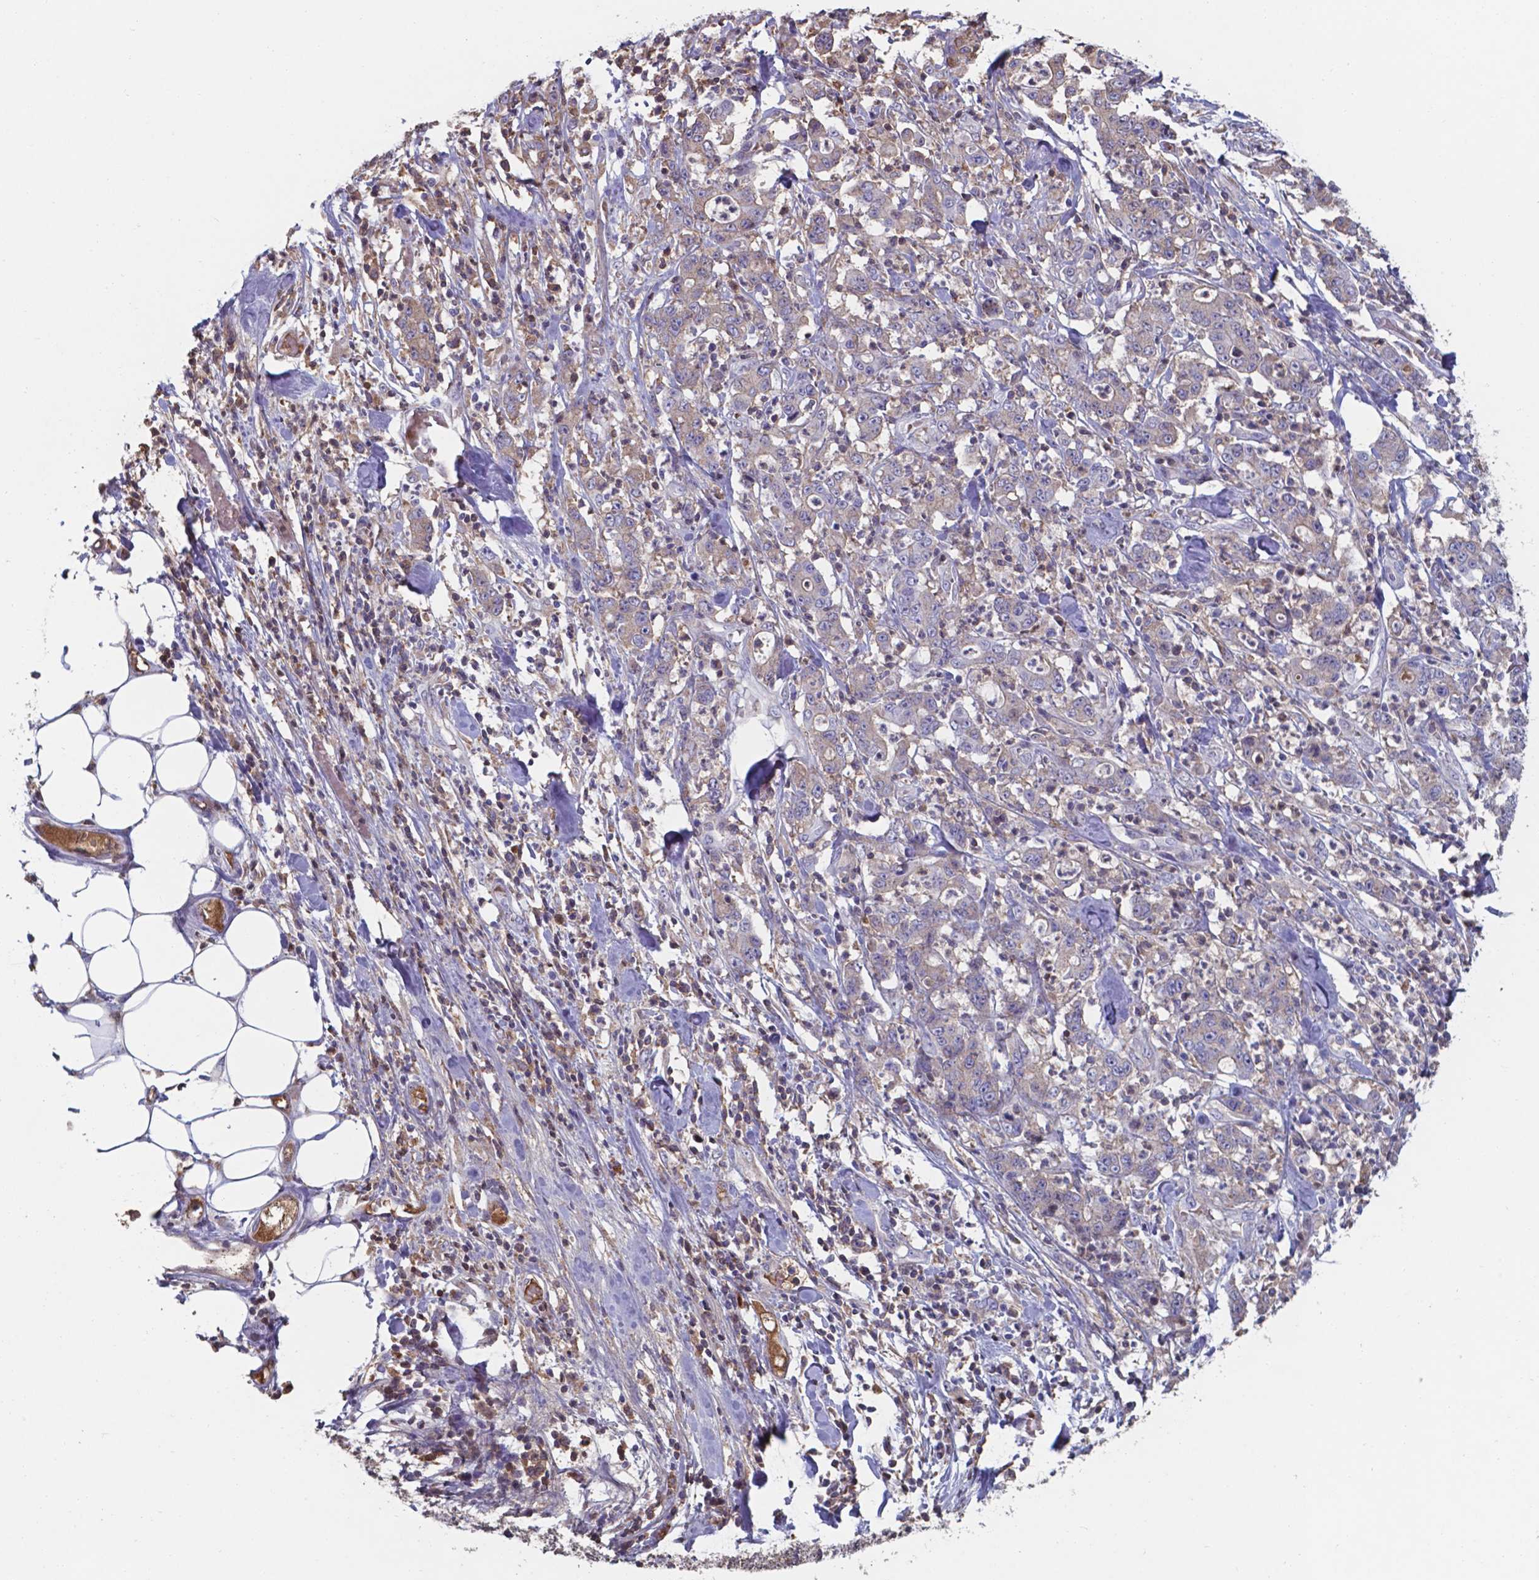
{"staining": {"intensity": "moderate", "quantity": ">75%", "location": "cytoplasmic/membranous"}, "tissue": "stomach cancer", "cell_type": "Tumor cells", "image_type": "cancer", "snomed": [{"axis": "morphology", "description": "Adenocarcinoma, NOS"}, {"axis": "topography", "description": "Stomach, upper"}], "caption": "Immunohistochemical staining of stomach cancer demonstrates medium levels of moderate cytoplasmic/membranous protein staining in approximately >75% of tumor cells.", "gene": "SERPINA1", "patient": {"sex": "male", "age": 68}}